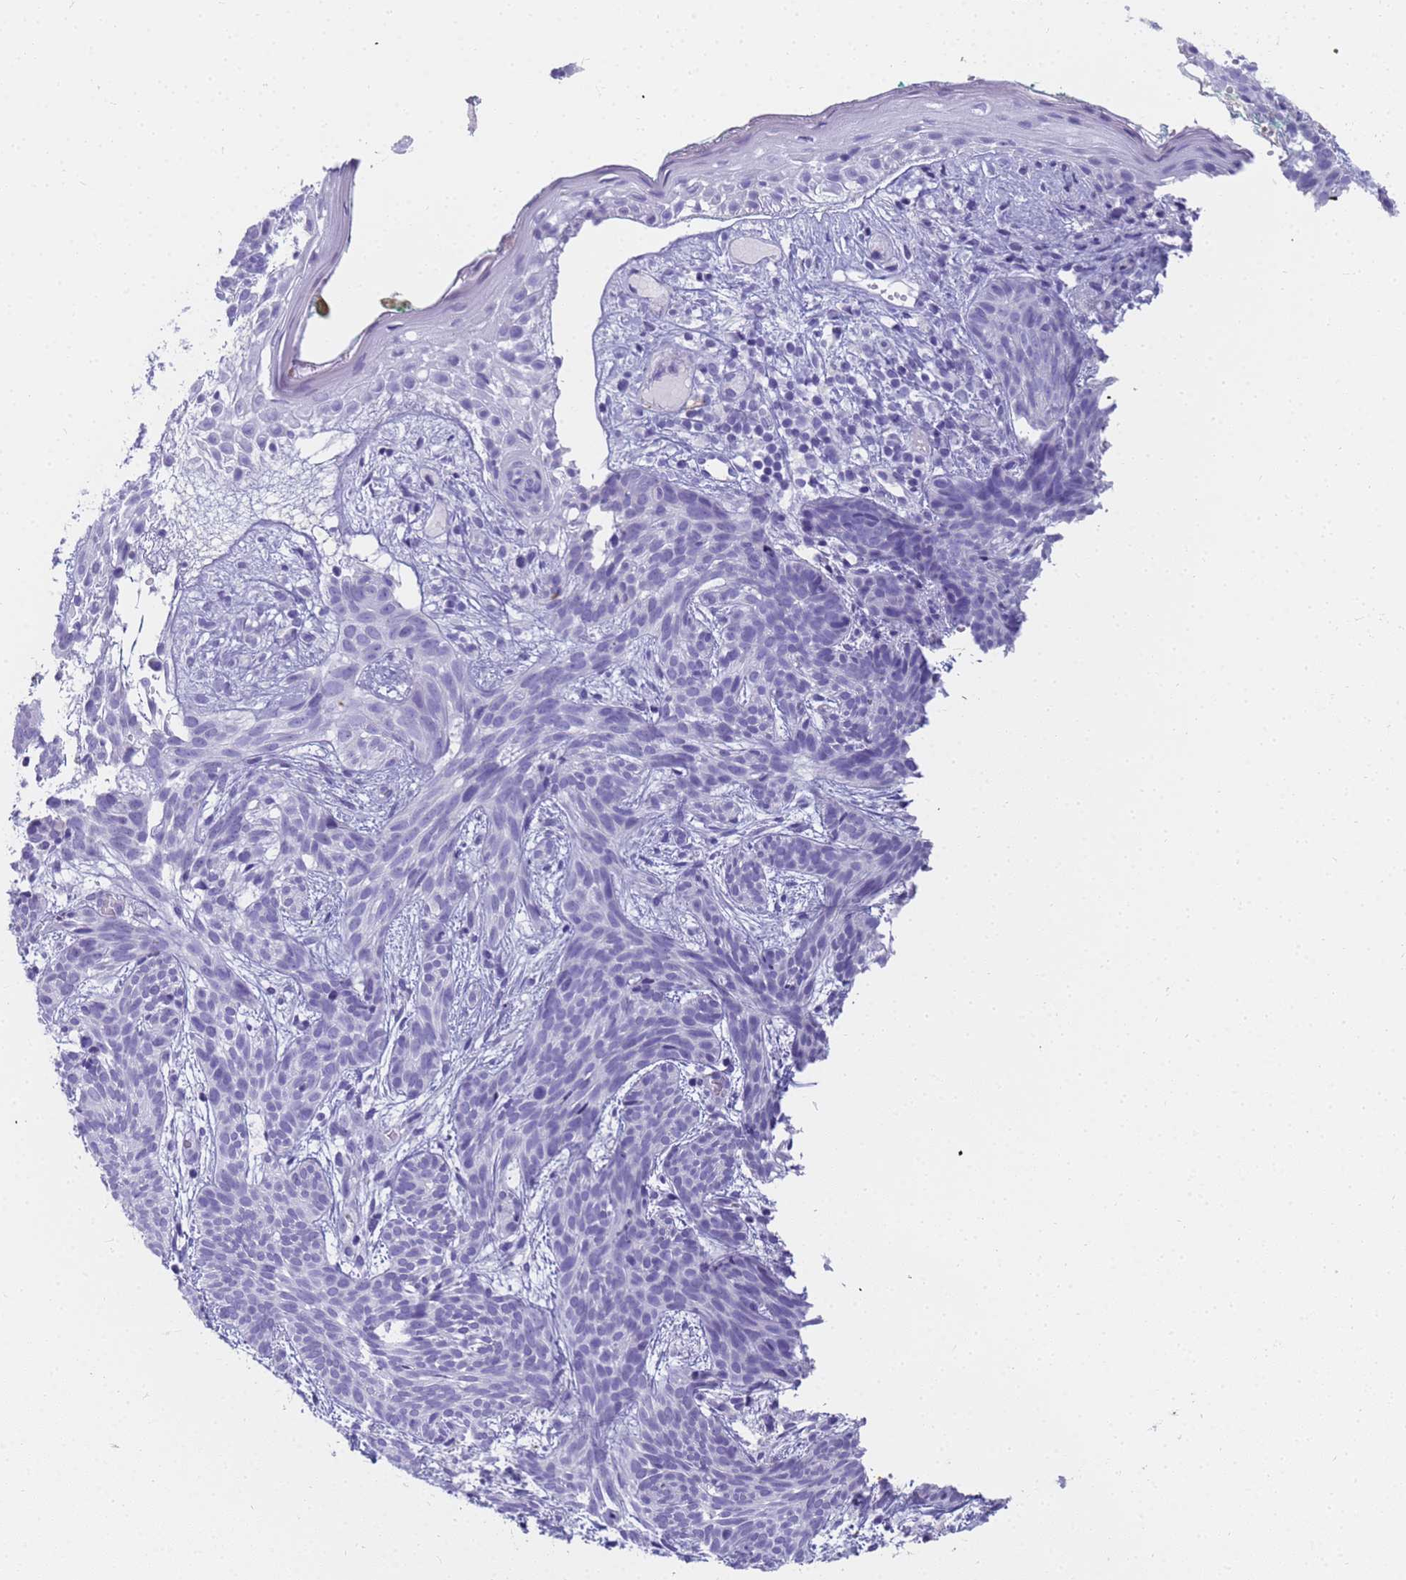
{"staining": {"intensity": "negative", "quantity": "none", "location": "none"}, "tissue": "skin cancer", "cell_type": "Tumor cells", "image_type": "cancer", "snomed": [{"axis": "morphology", "description": "Basal cell carcinoma"}, {"axis": "topography", "description": "Skin"}], "caption": "Tumor cells show no significant protein staining in basal cell carcinoma (skin).", "gene": "RNASE2", "patient": {"sex": "female", "age": 81}}